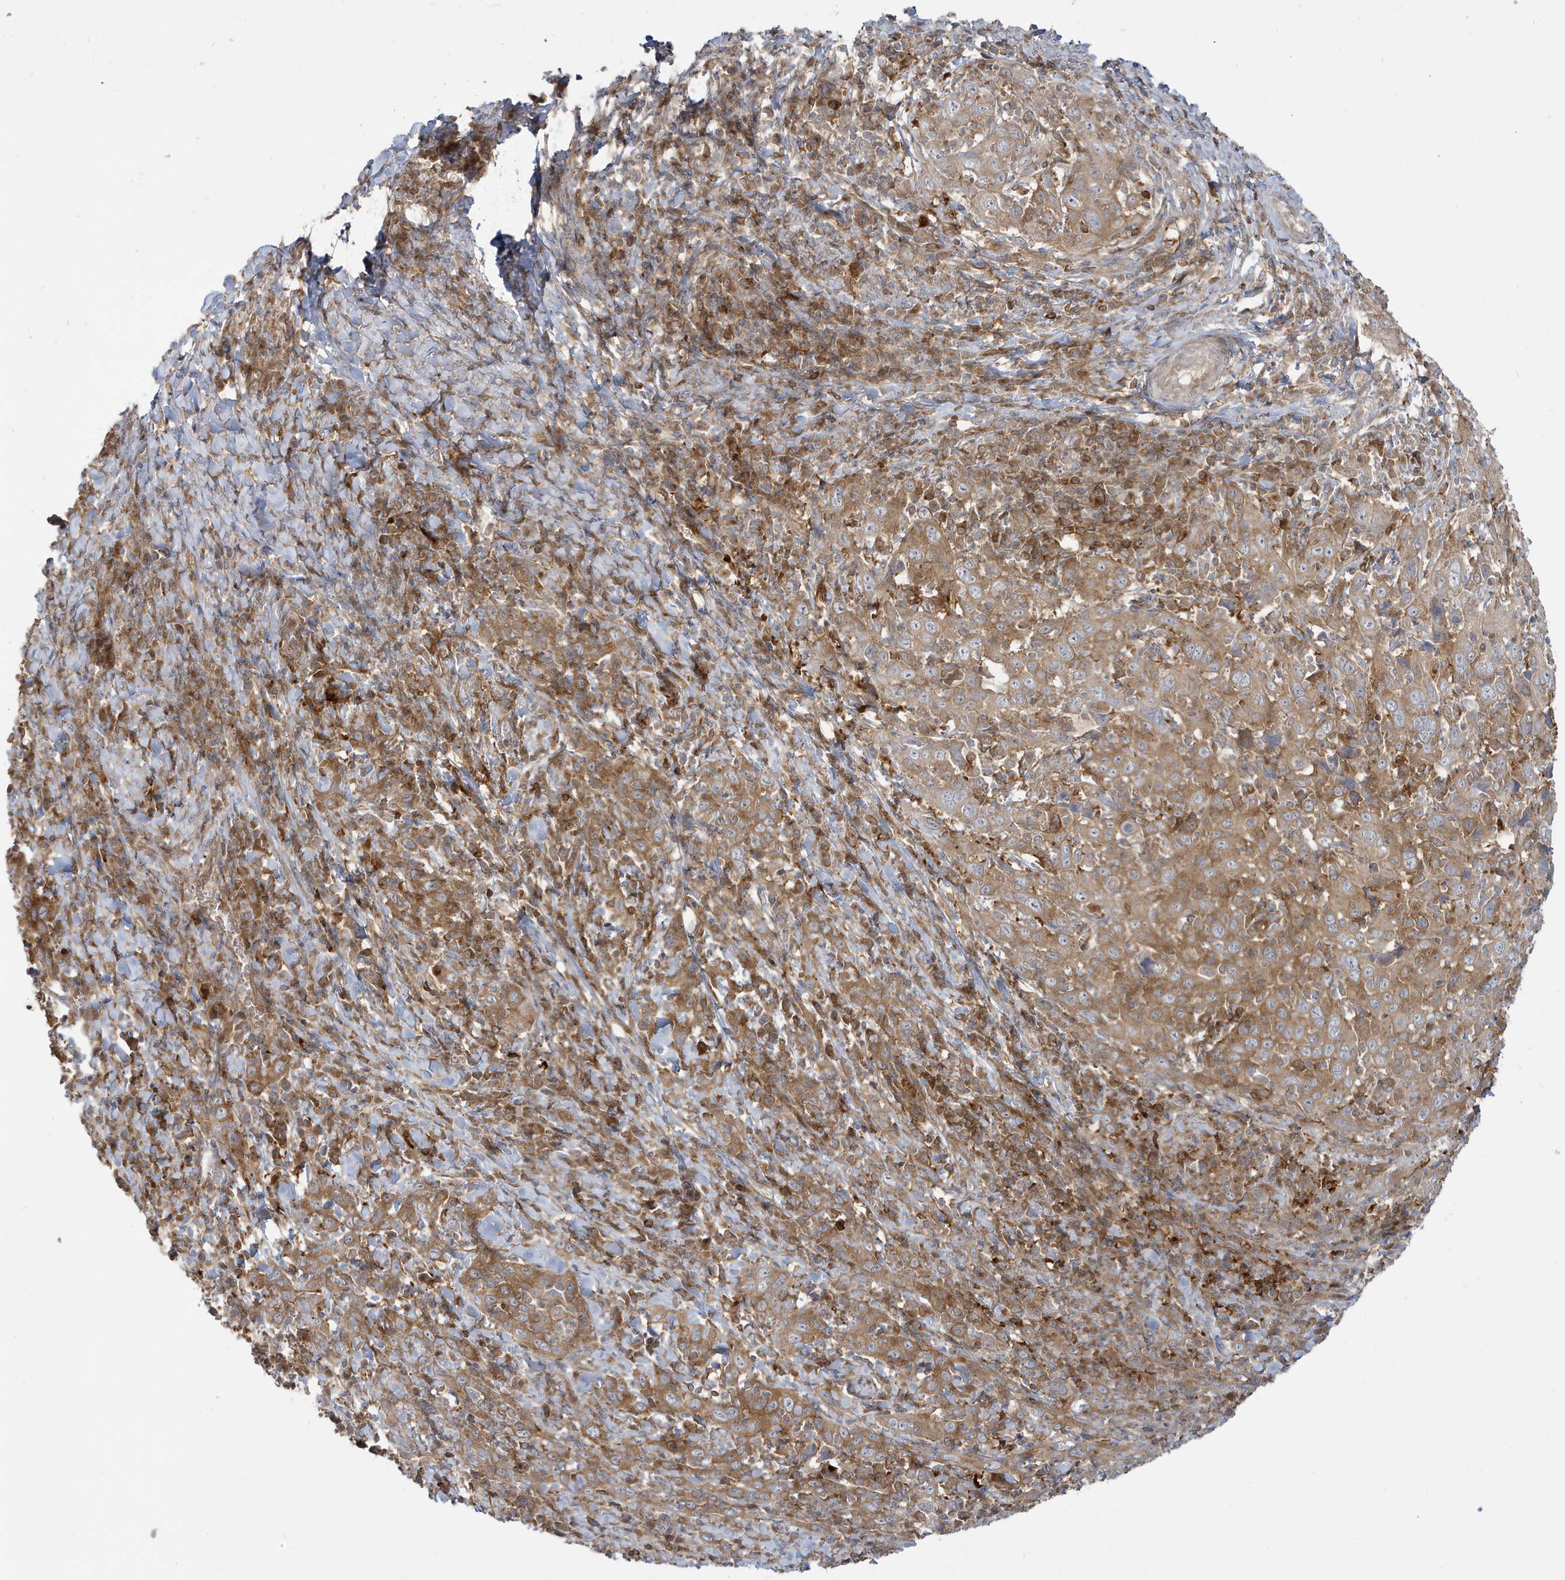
{"staining": {"intensity": "moderate", "quantity": ">75%", "location": "cytoplasmic/membranous"}, "tissue": "cervical cancer", "cell_type": "Tumor cells", "image_type": "cancer", "snomed": [{"axis": "morphology", "description": "Squamous cell carcinoma, NOS"}, {"axis": "topography", "description": "Cervix"}], "caption": "High-power microscopy captured an immunohistochemistry histopathology image of cervical cancer (squamous cell carcinoma), revealing moderate cytoplasmic/membranous expression in approximately >75% of tumor cells. (IHC, brightfield microscopy, high magnification).", "gene": "STAM", "patient": {"sex": "female", "age": 46}}